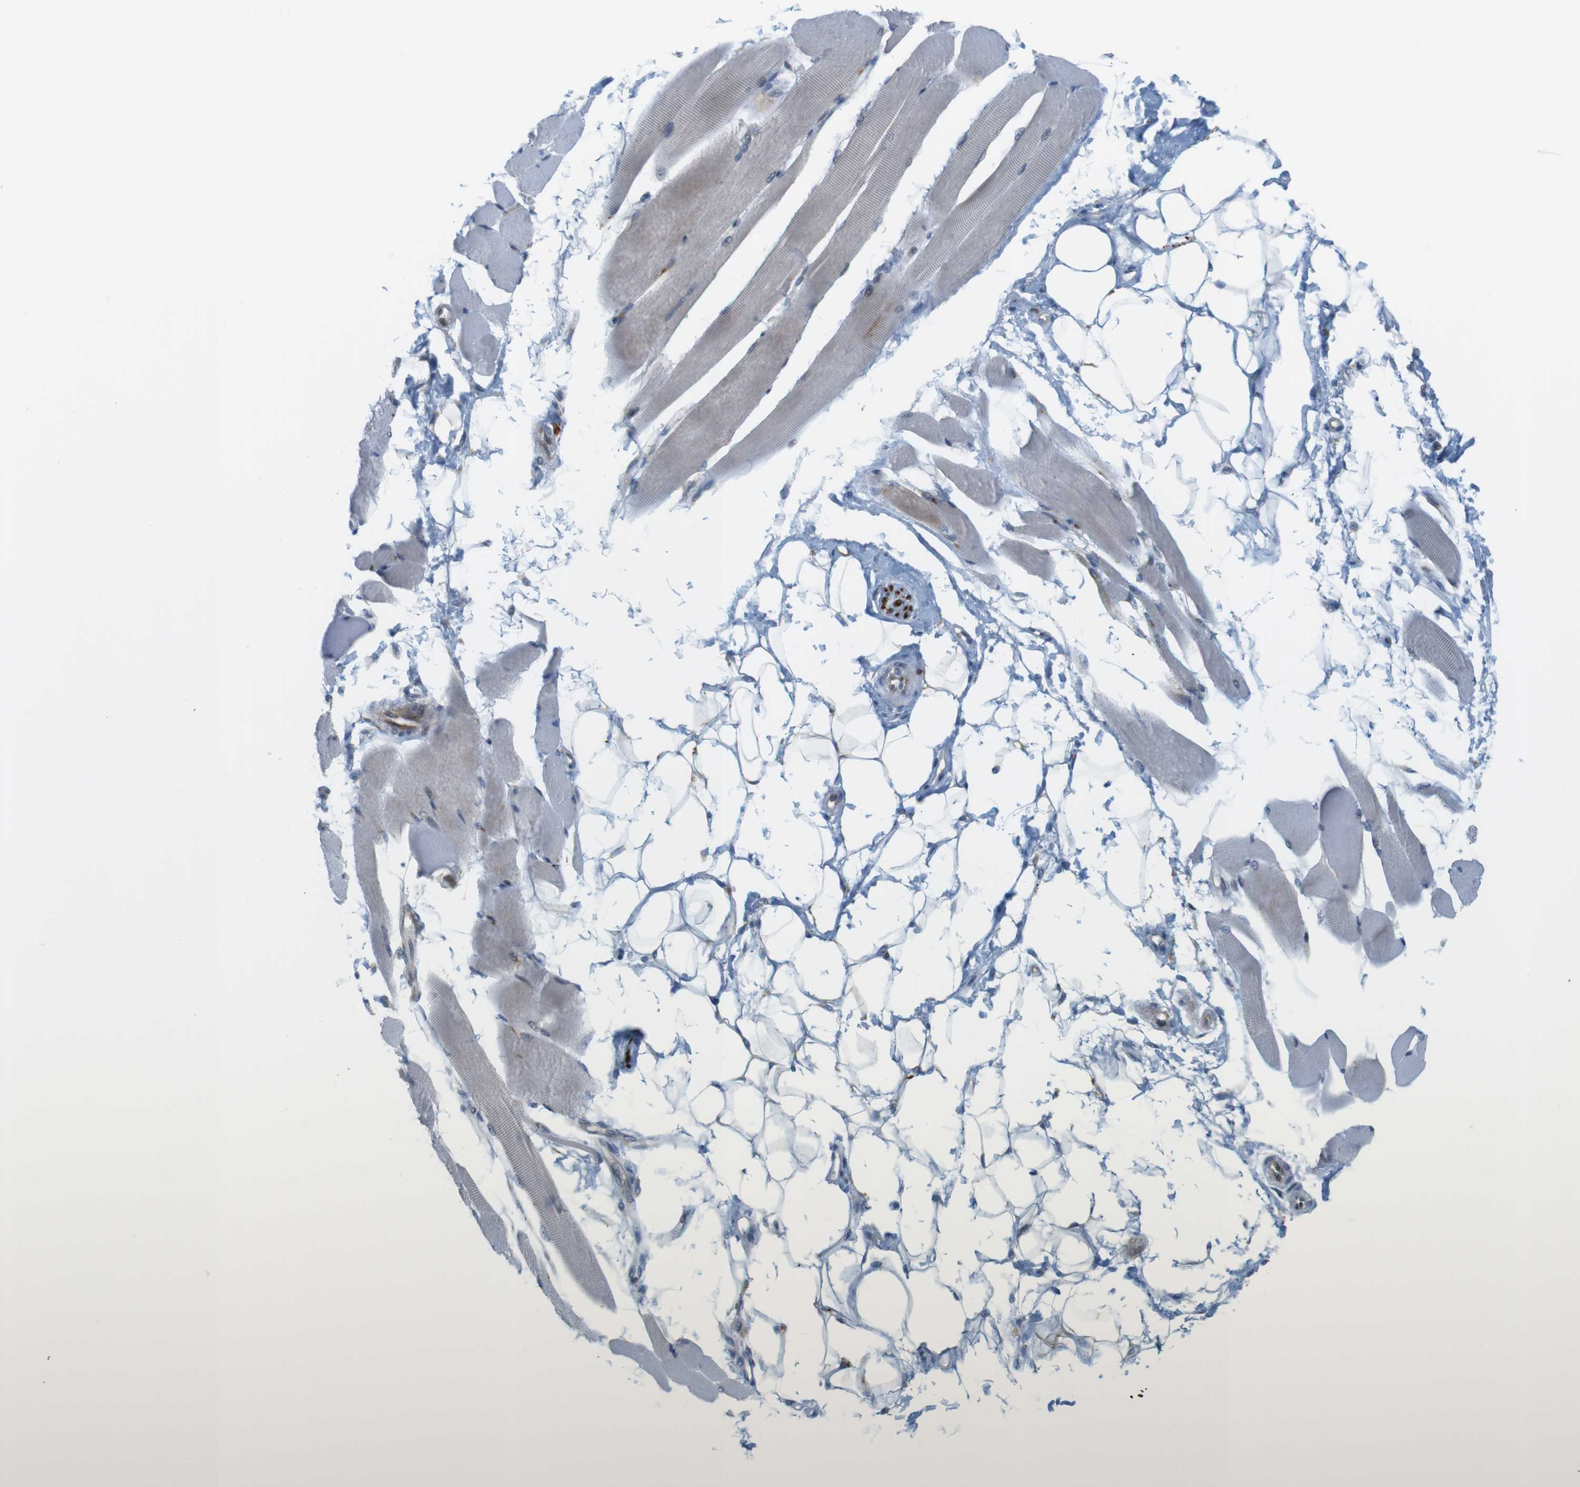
{"staining": {"intensity": "negative", "quantity": "none", "location": "none"}, "tissue": "skeletal muscle", "cell_type": "Myocytes", "image_type": "normal", "snomed": [{"axis": "morphology", "description": "Normal tissue, NOS"}, {"axis": "topography", "description": "Skeletal muscle"}, {"axis": "topography", "description": "Peripheral nerve tissue"}], "caption": "High power microscopy image of an IHC histopathology image of benign skeletal muscle, revealing no significant expression in myocytes. (Brightfield microscopy of DAB IHC at high magnification).", "gene": "GJC3", "patient": {"sex": "female", "age": 84}}